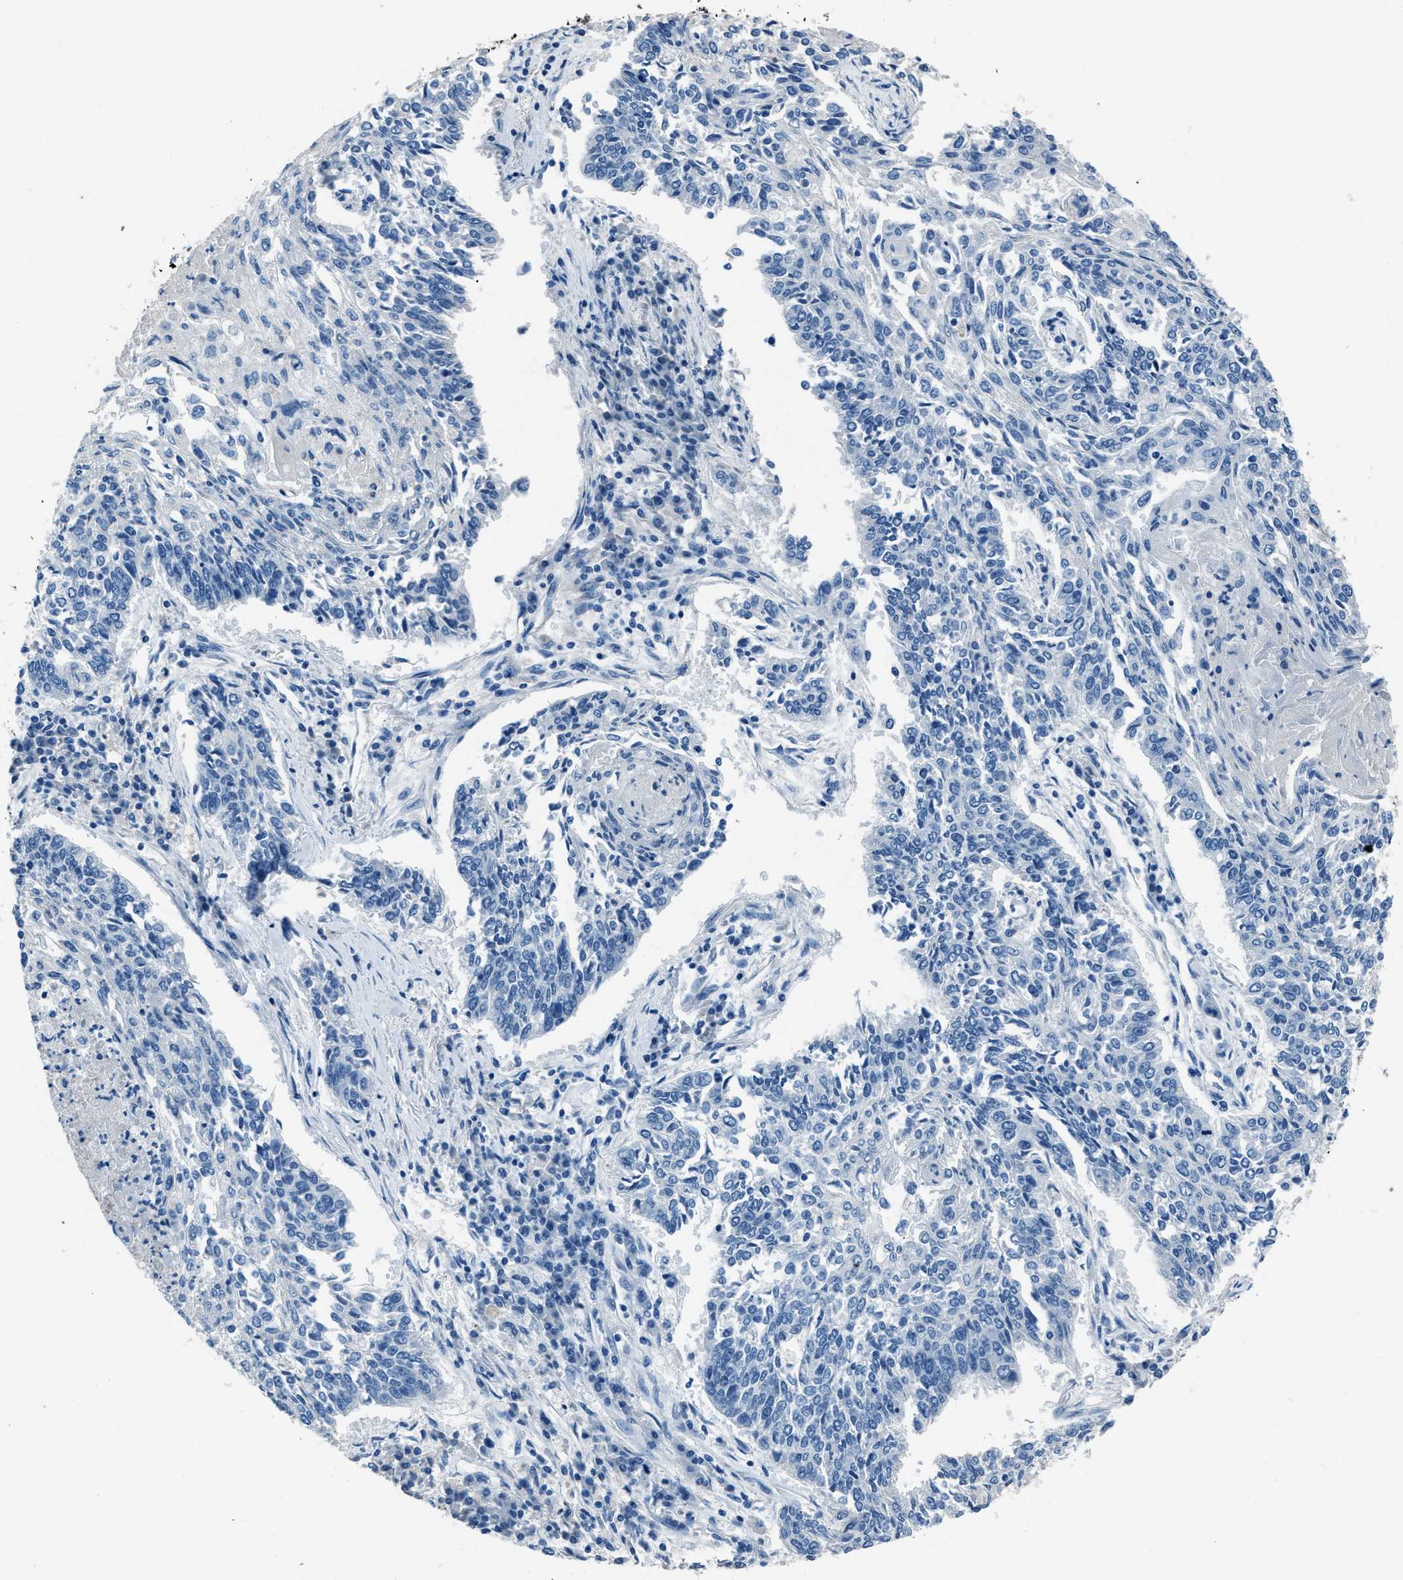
{"staining": {"intensity": "negative", "quantity": "none", "location": "none"}, "tissue": "lung cancer", "cell_type": "Tumor cells", "image_type": "cancer", "snomed": [{"axis": "morphology", "description": "Normal tissue, NOS"}, {"axis": "morphology", "description": "Squamous cell carcinoma, NOS"}, {"axis": "topography", "description": "Cartilage tissue"}, {"axis": "topography", "description": "Bronchus"}, {"axis": "topography", "description": "Lung"}], "caption": "A histopathology image of lung squamous cell carcinoma stained for a protein displays no brown staining in tumor cells.", "gene": "AMACR", "patient": {"sex": "female", "age": 49}}